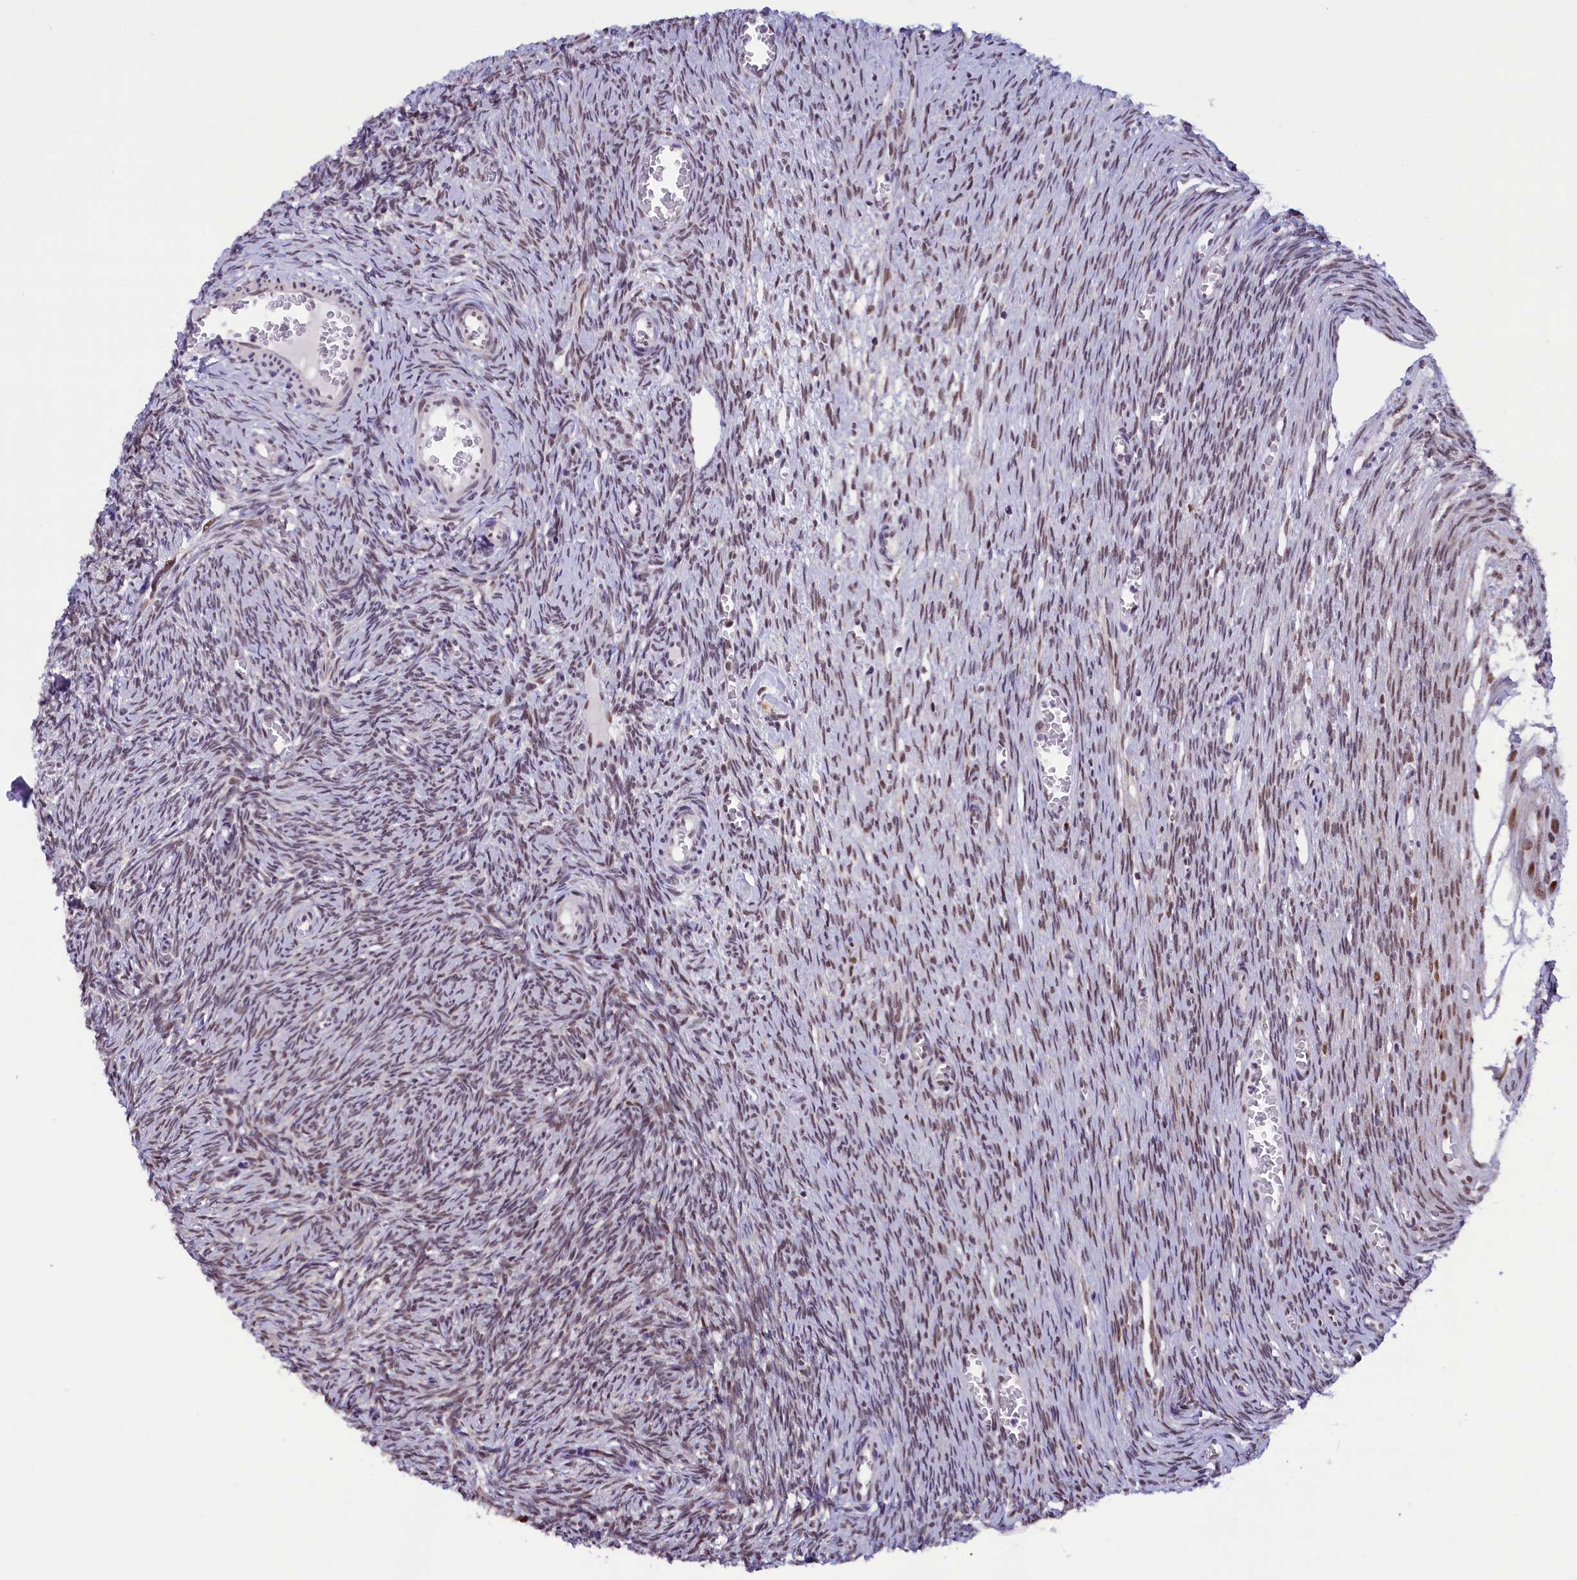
{"staining": {"intensity": "moderate", "quantity": ">75%", "location": "nuclear"}, "tissue": "ovary", "cell_type": "Follicle cells", "image_type": "normal", "snomed": [{"axis": "morphology", "description": "Normal tissue, NOS"}, {"axis": "topography", "description": "Ovary"}], "caption": "A high-resolution micrograph shows immunohistochemistry staining of normal ovary, which shows moderate nuclear expression in about >75% of follicle cells.", "gene": "CDYL2", "patient": {"sex": "female", "age": 44}}